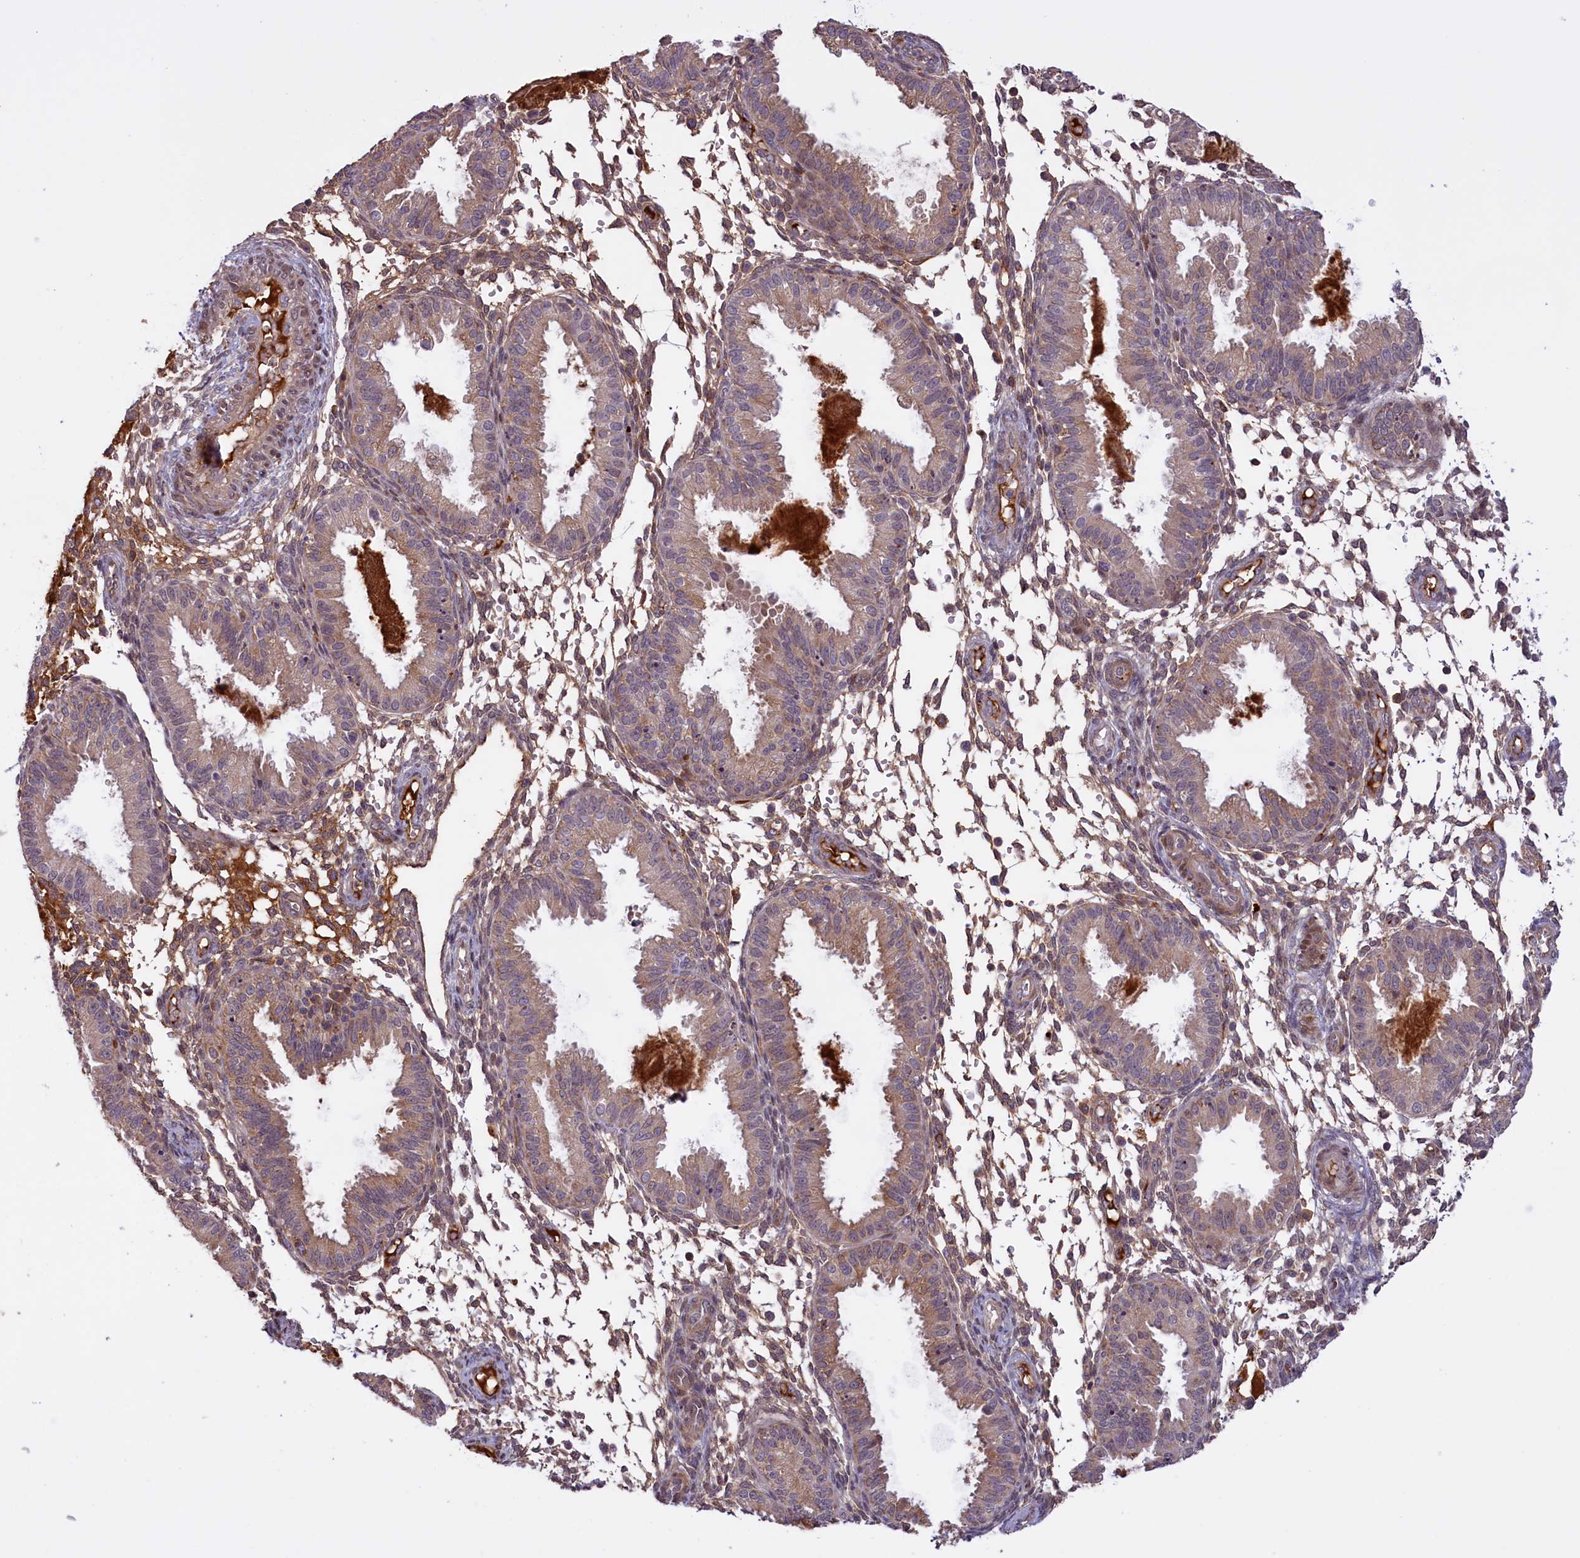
{"staining": {"intensity": "weak", "quantity": "25%-75%", "location": "cytoplasmic/membranous"}, "tissue": "endometrium", "cell_type": "Cells in endometrial stroma", "image_type": "normal", "snomed": [{"axis": "morphology", "description": "Normal tissue, NOS"}, {"axis": "topography", "description": "Endometrium"}], "caption": "High-power microscopy captured an immunohistochemistry (IHC) micrograph of unremarkable endometrium, revealing weak cytoplasmic/membranous staining in approximately 25%-75% of cells in endometrial stroma.", "gene": "RRAD", "patient": {"sex": "female", "age": 33}}